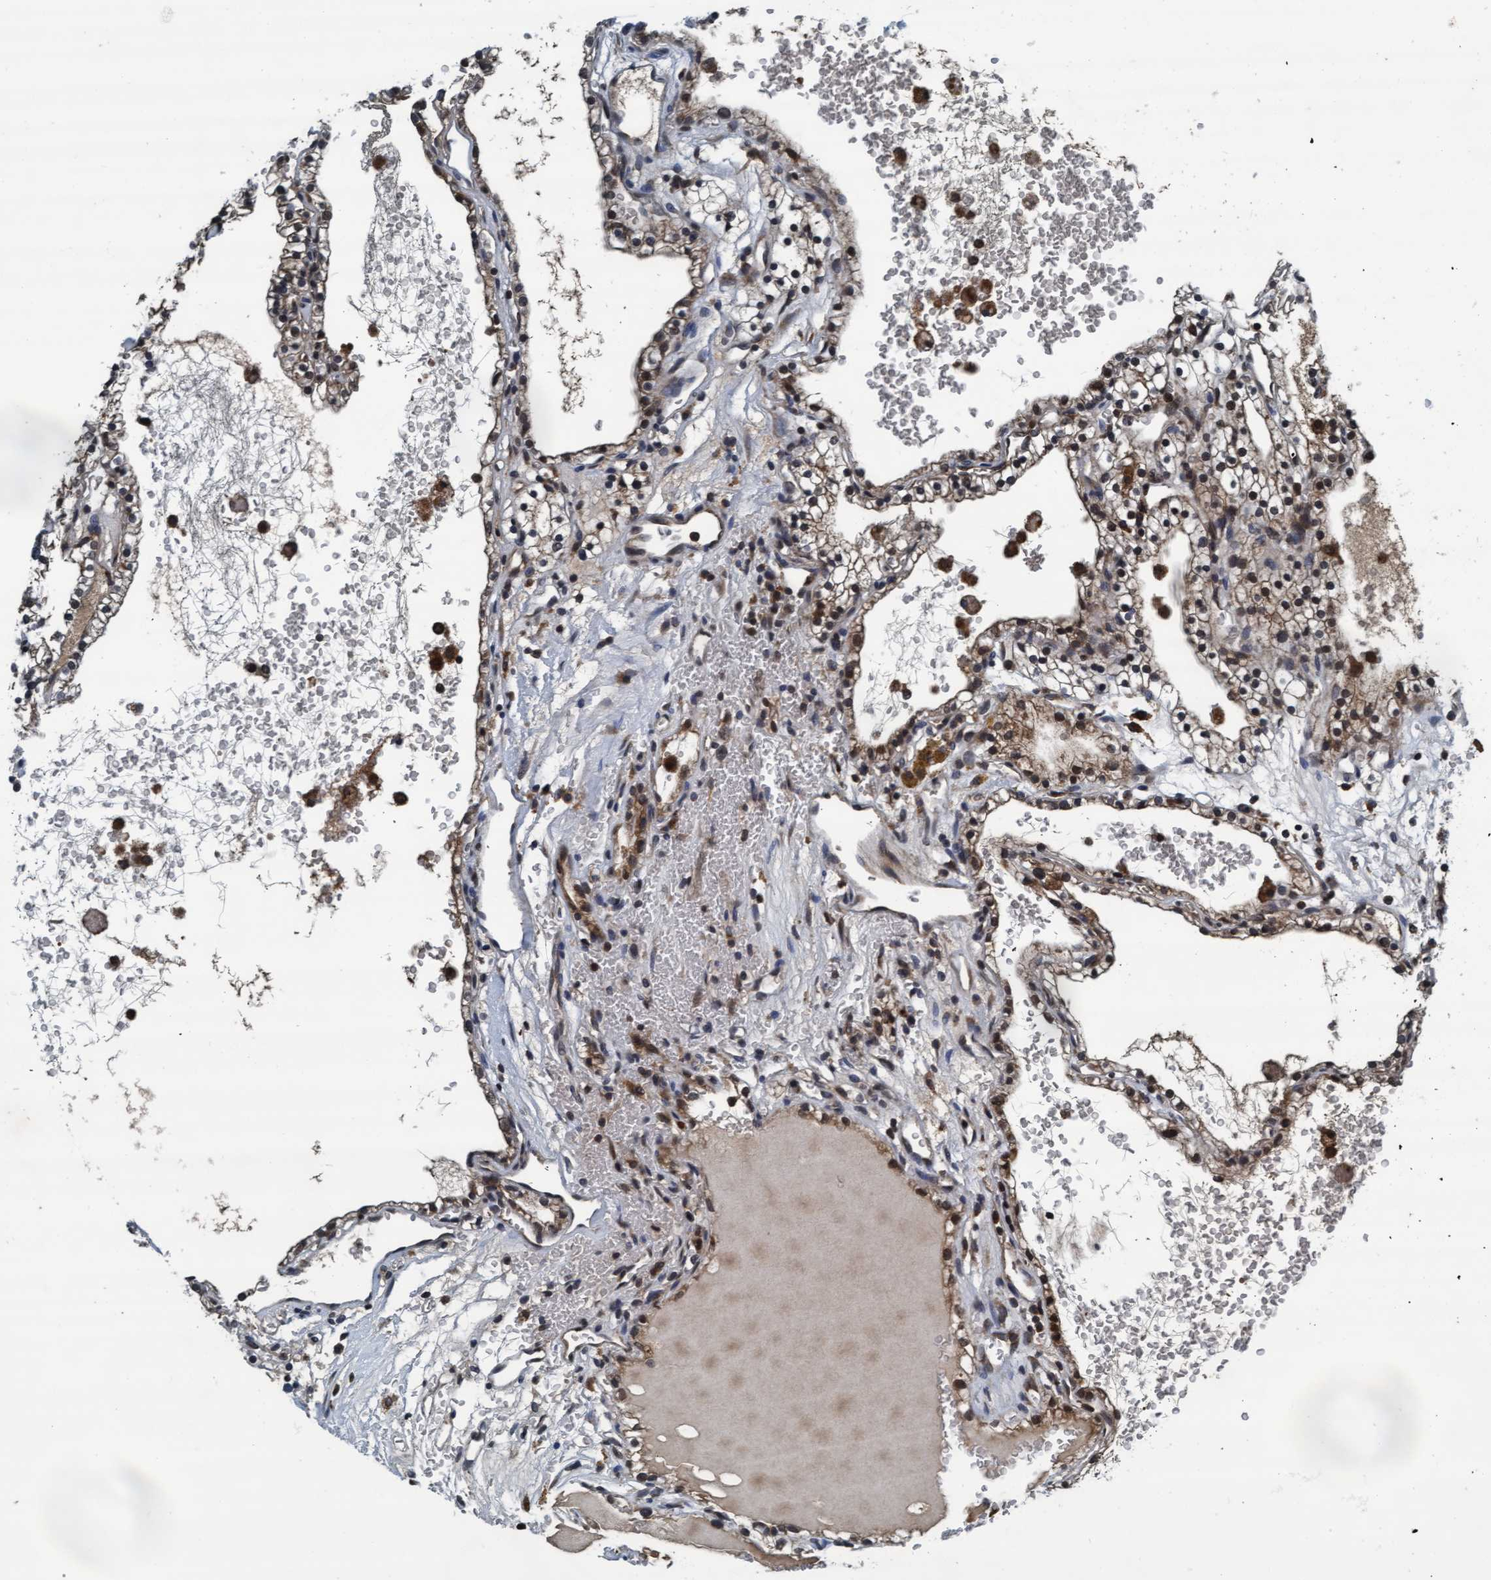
{"staining": {"intensity": "weak", "quantity": ">75%", "location": "nuclear"}, "tissue": "renal cancer", "cell_type": "Tumor cells", "image_type": "cancer", "snomed": [{"axis": "morphology", "description": "Adenocarcinoma, NOS"}, {"axis": "topography", "description": "Kidney"}], "caption": "Adenocarcinoma (renal) stained with a protein marker demonstrates weak staining in tumor cells.", "gene": "WASF1", "patient": {"sex": "female", "age": 41}}